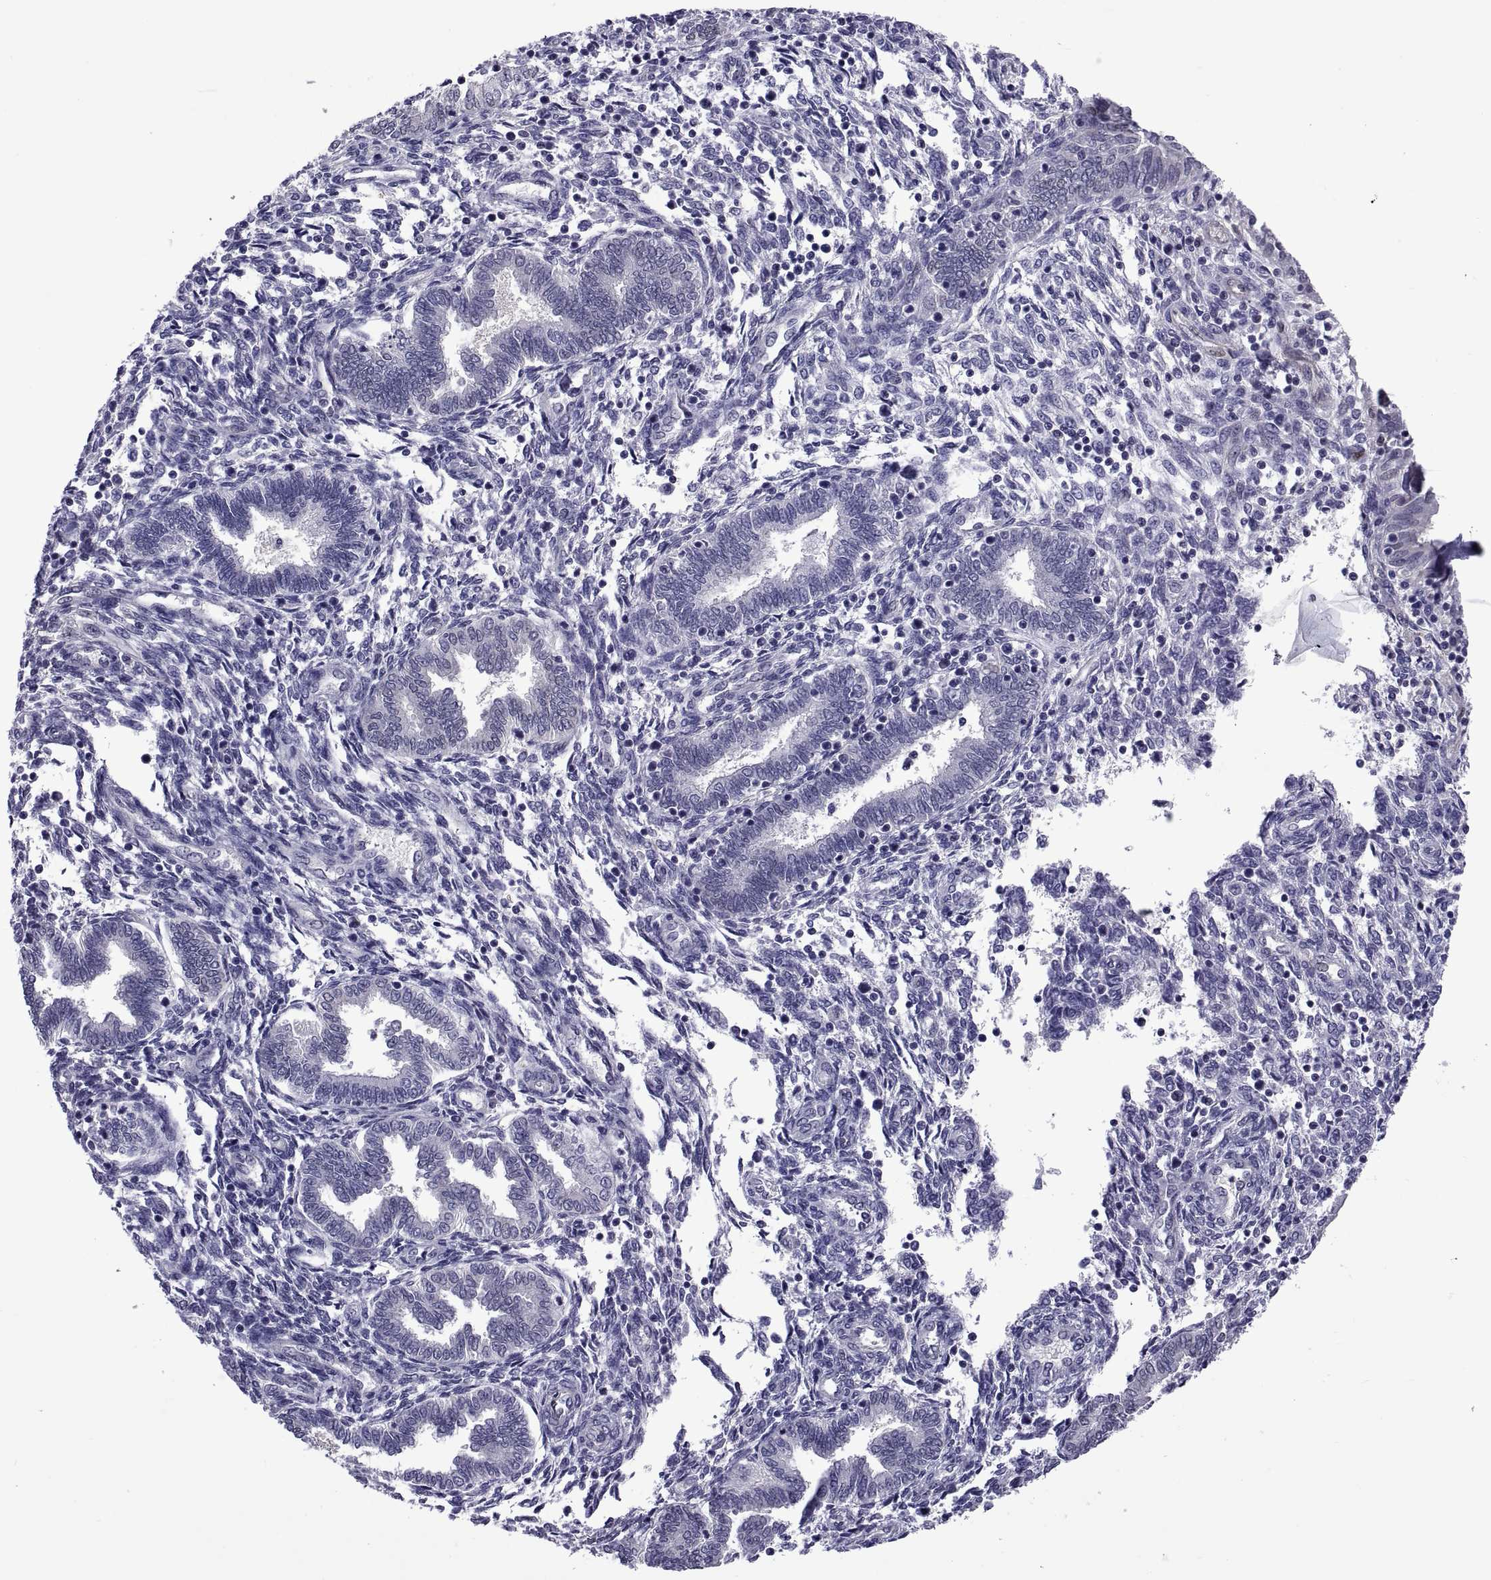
{"staining": {"intensity": "negative", "quantity": "none", "location": "none"}, "tissue": "endometrium", "cell_type": "Cells in endometrial stroma", "image_type": "normal", "snomed": [{"axis": "morphology", "description": "Normal tissue, NOS"}, {"axis": "topography", "description": "Endometrium"}], "caption": "Immunohistochemistry (IHC) photomicrograph of unremarkable human endometrium stained for a protein (brown), which demonstrates no positivity in cells in endometrial stroma. (Brightfield microscopy of DAB (3,3'-diaminobenzidine) immunohistochemistry (IHC) at high magnification).", "gene": "LCN9", "patient": {"sex": "female", "age": 42}}